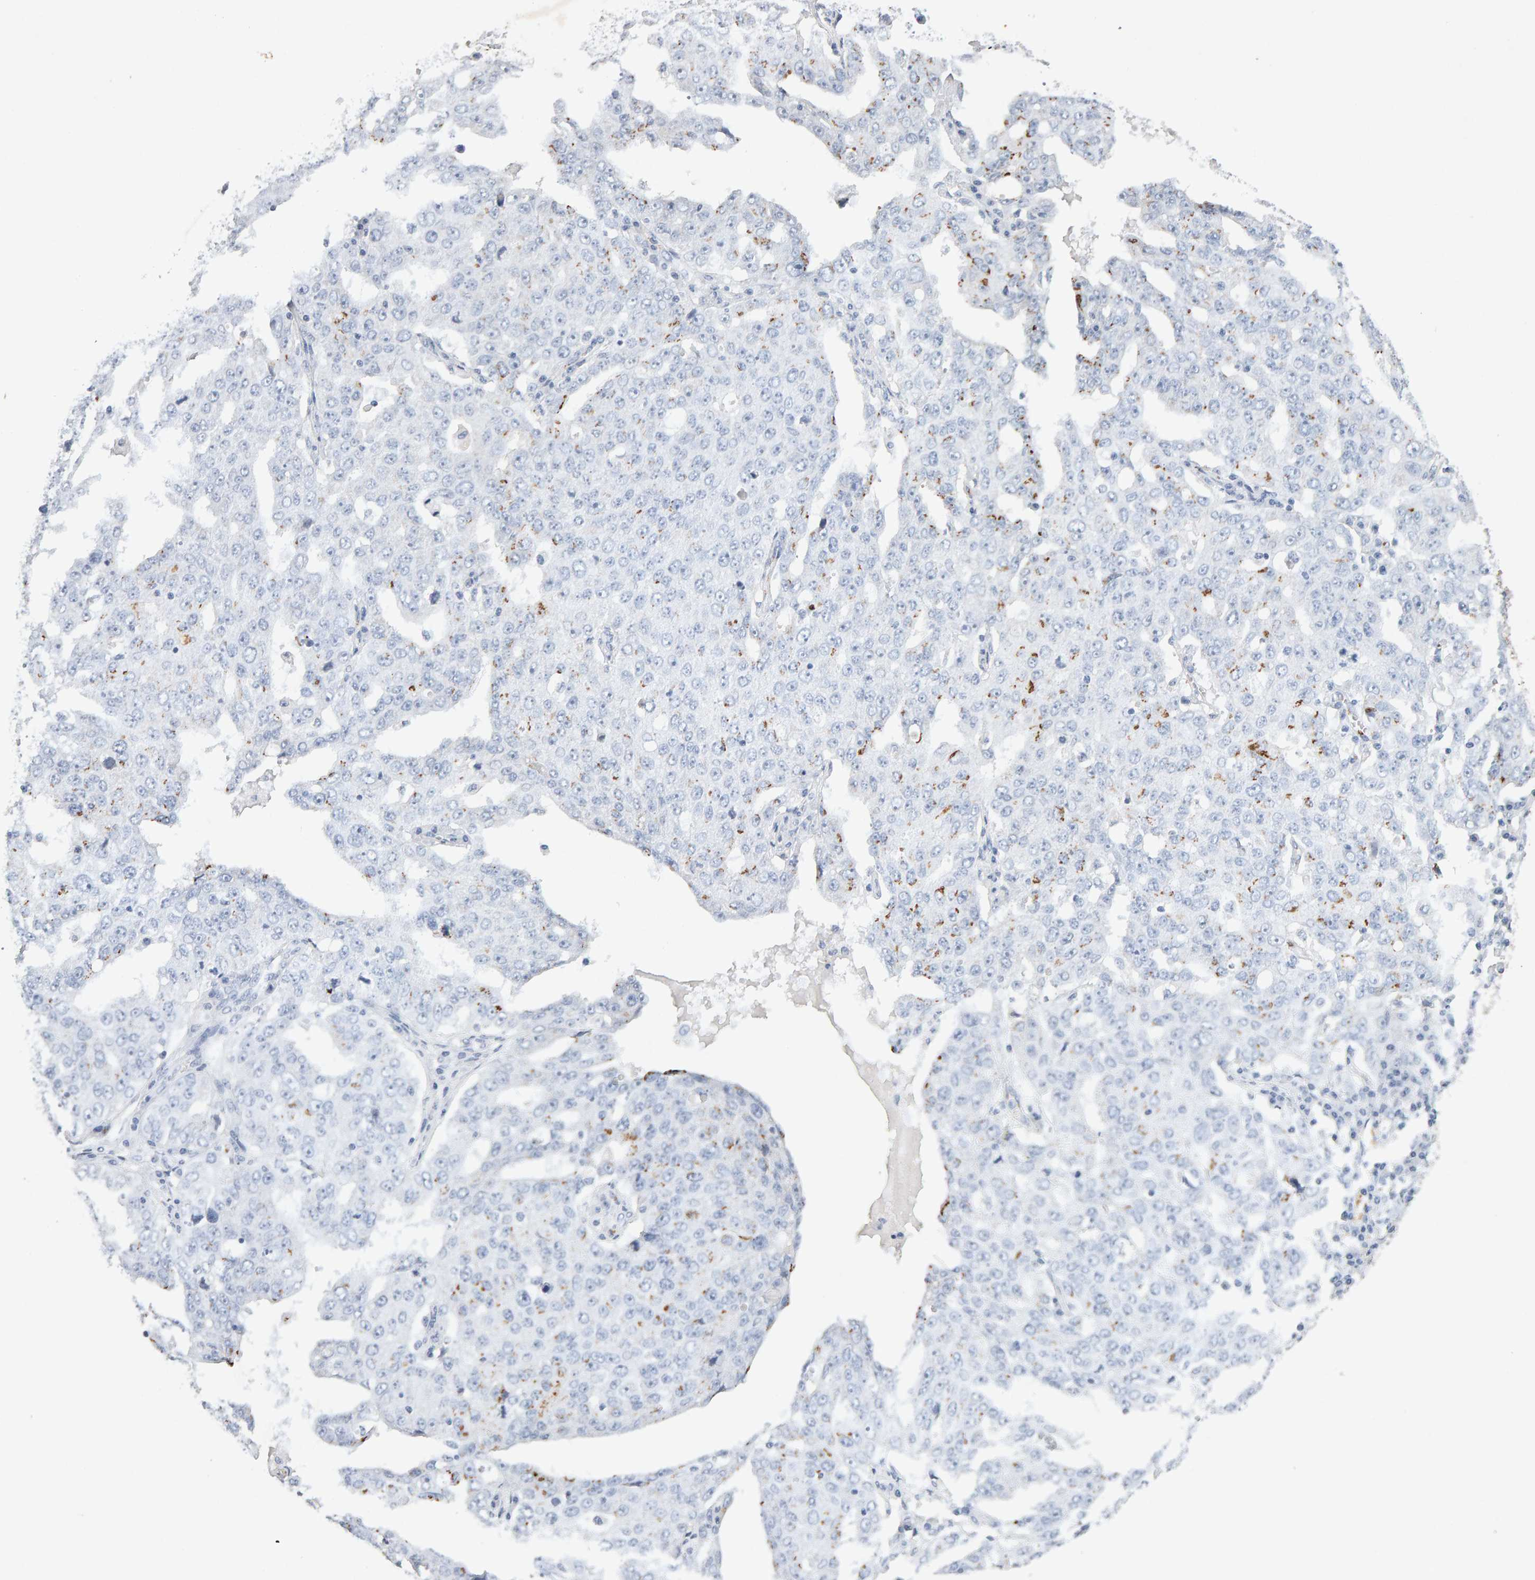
{"staining": {"intensity": "moderate", "quantity": "<25%", "location": "cytoplasmic/membranous"}, "tissue": "ovarian cancer", "cell_type": "Tumor cells", "image_type": "cancer", "snomed": [{"axis": "morphology", "description": "Carcinoma, endometroid"}, {"axis": "topography", "description": "Ovary"}], "caption": "Brown immunohistochemical staining in human ovarian endometroid carcinoma demonstrates moderate cytoplasmic/membranous staining in approximately <25% of tumor cells. The protein of interest is stained brown, and the nuclei are stained in blue (DAB (3,3'-diaminobenzidine) IHC with brightfield microscopy, high magnification).", "gene": "PTPRM", "patient": {"sex": "female", "age": 62}}